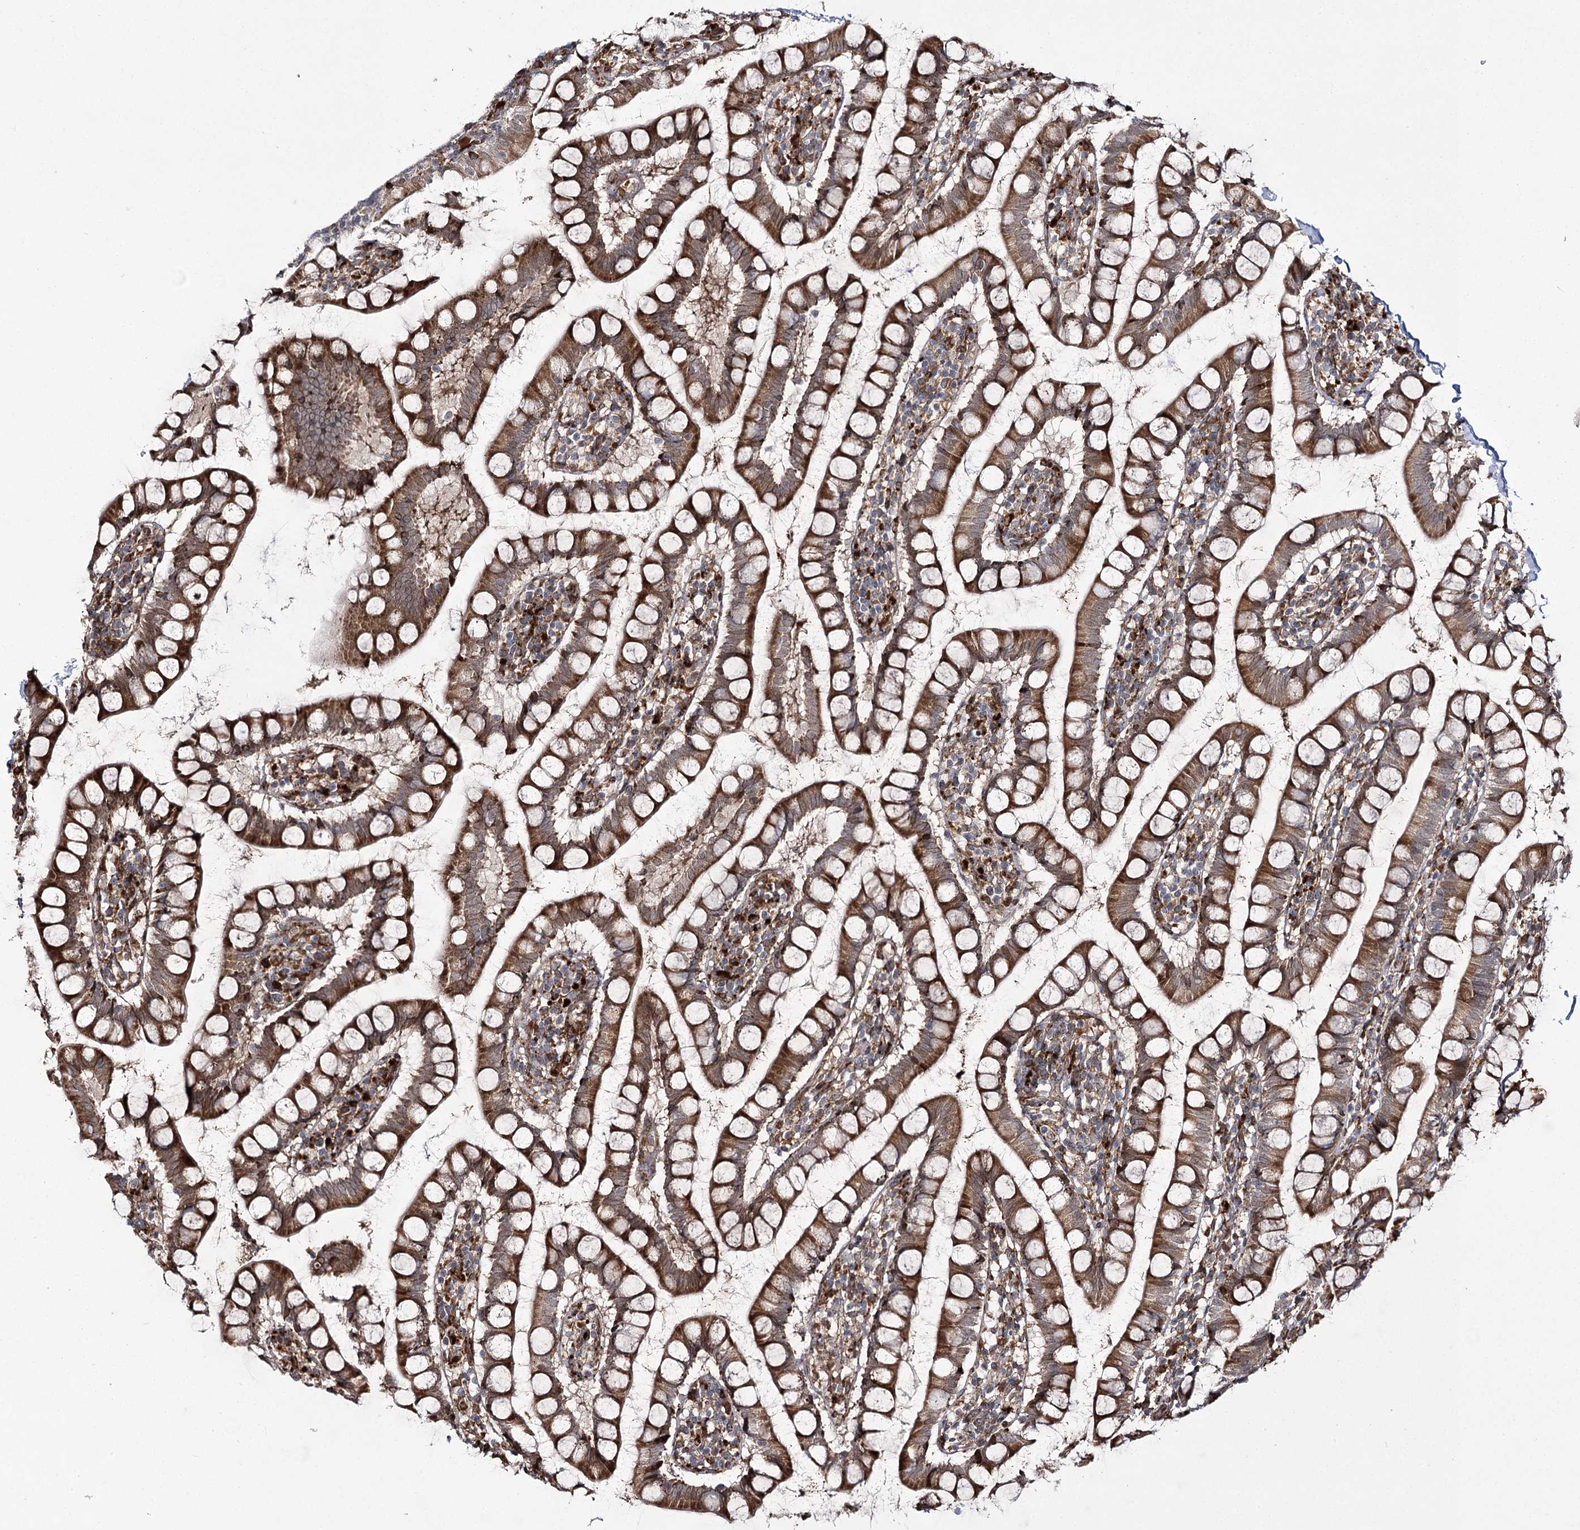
{"staining": {"intensity": "moderate", "quantity": ">75%", "location": "cytoplasmic/membranous"}, "tissue": "small intestine", "cell_type": "Glandular cells", "image_type": "normal", "snomed": [{"axis": "morphology", "description": "Normal tissue, NOS"}, {"axis": "topography", "description": "Small intestine"}], "caption": "IHC micrograph of unremarkable small intestine: small intestine stained using IHC shows medium levels of moderate protein expression localized specifically in the cytoplasmic/membranous of glandular cells, appearing as a cytoplasmic/membranous brown color.", "gene": "FANCL", "patient": {"sex": "female", "age": 84}}